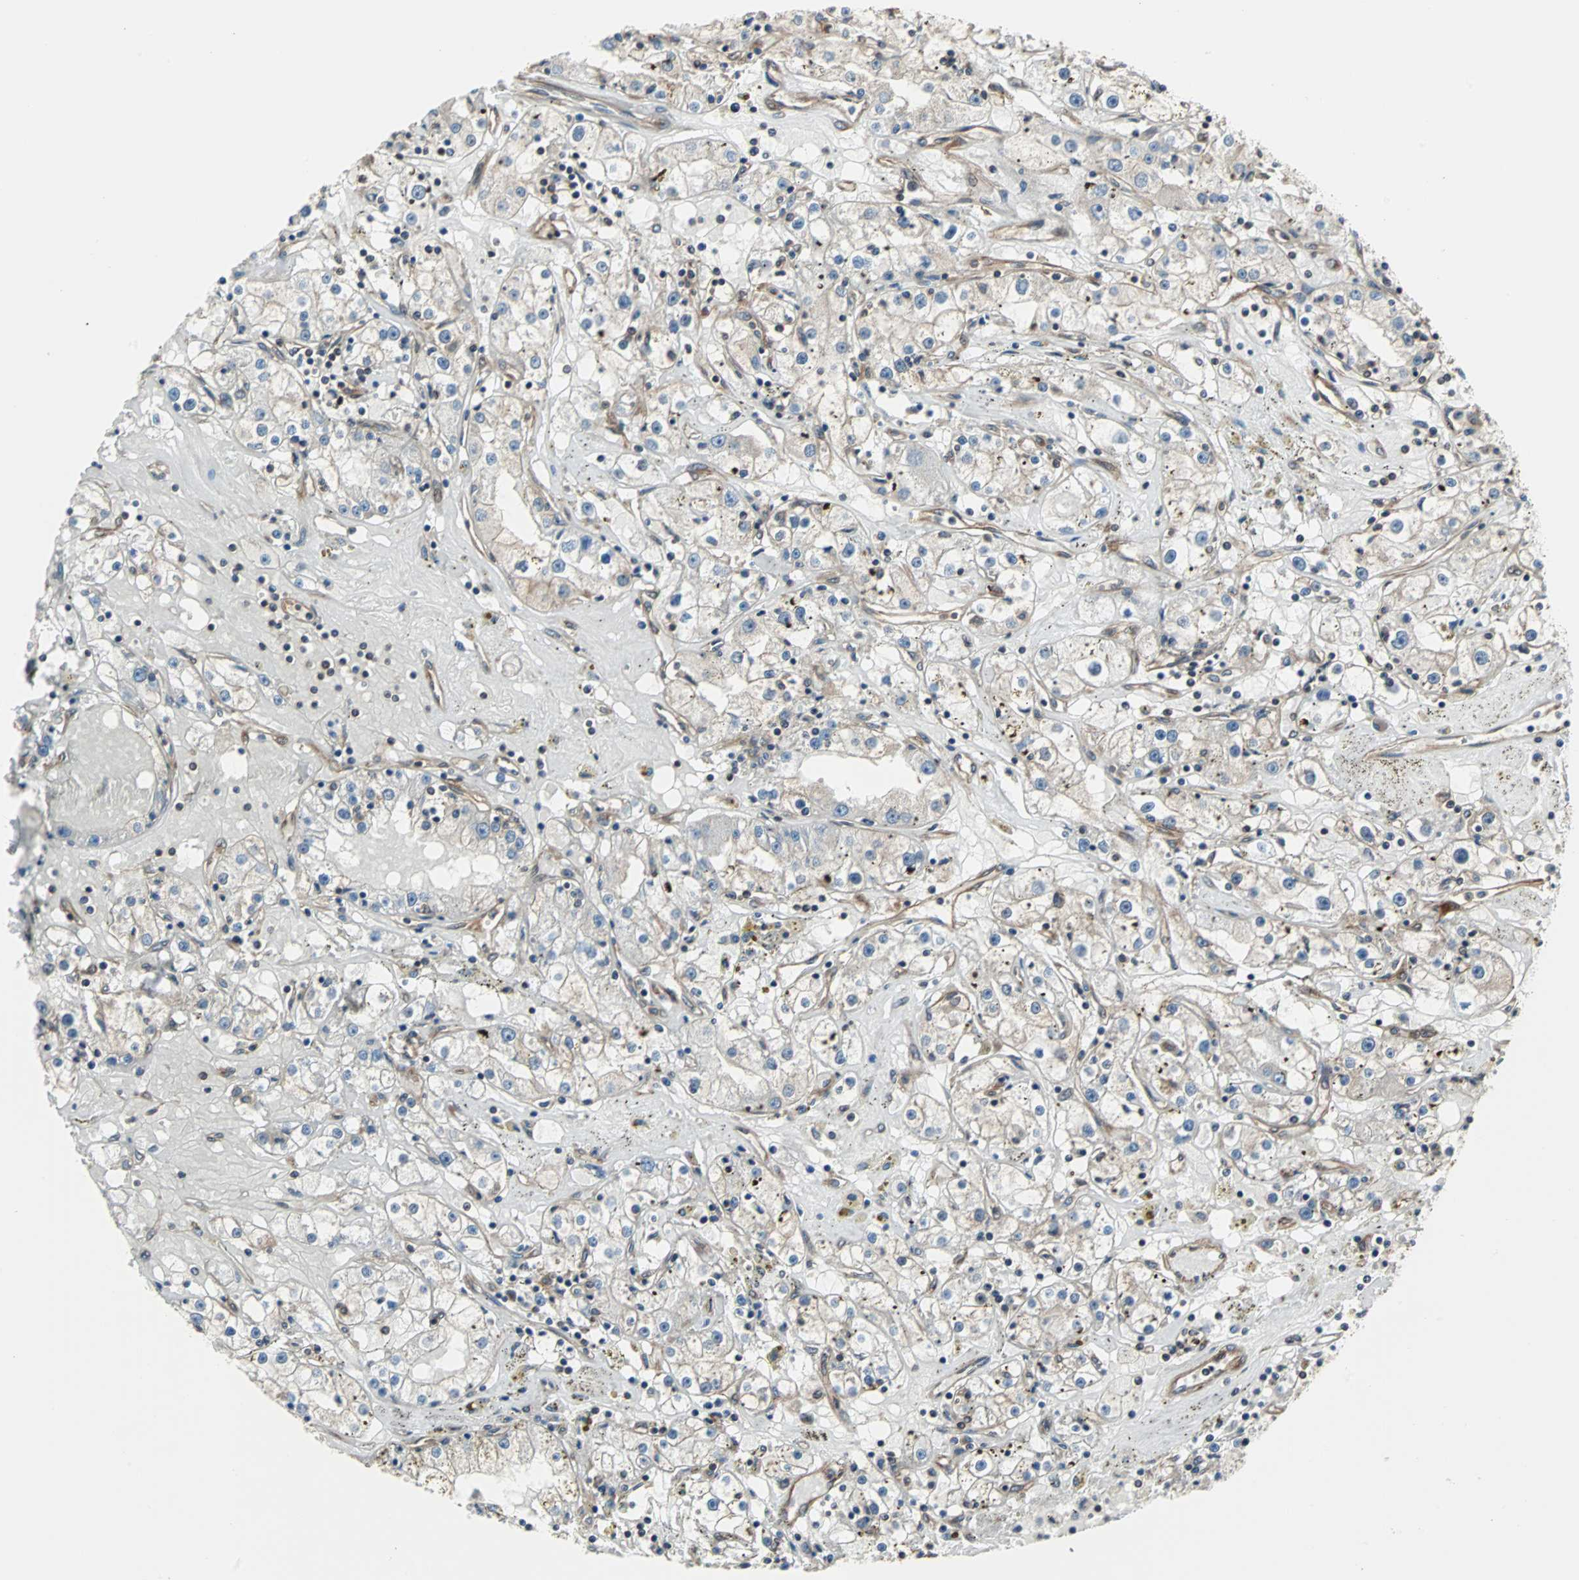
{"staining": {"intensity": "weak", "quantity": "25%-75%", "location": "cytoplasmic/membranous"}, "tissue": "renal cancer", "cell_type": "Tumor cells", "image_type": "cancer", "snomed": [{"axis": "morphology", "description": "Adenocarcinoma, NOS"}, {"axis": "topography", "description": "Kidney"}], "caption": "About 25%-75% of tumor cells in human renal adenocarcinoma reveal weak cytoplasmic/membranous protein positivity as visualized by brown immunohistochemical staining.", "gene": "RELA", "patient": {"sex": "male", "age": 56}}